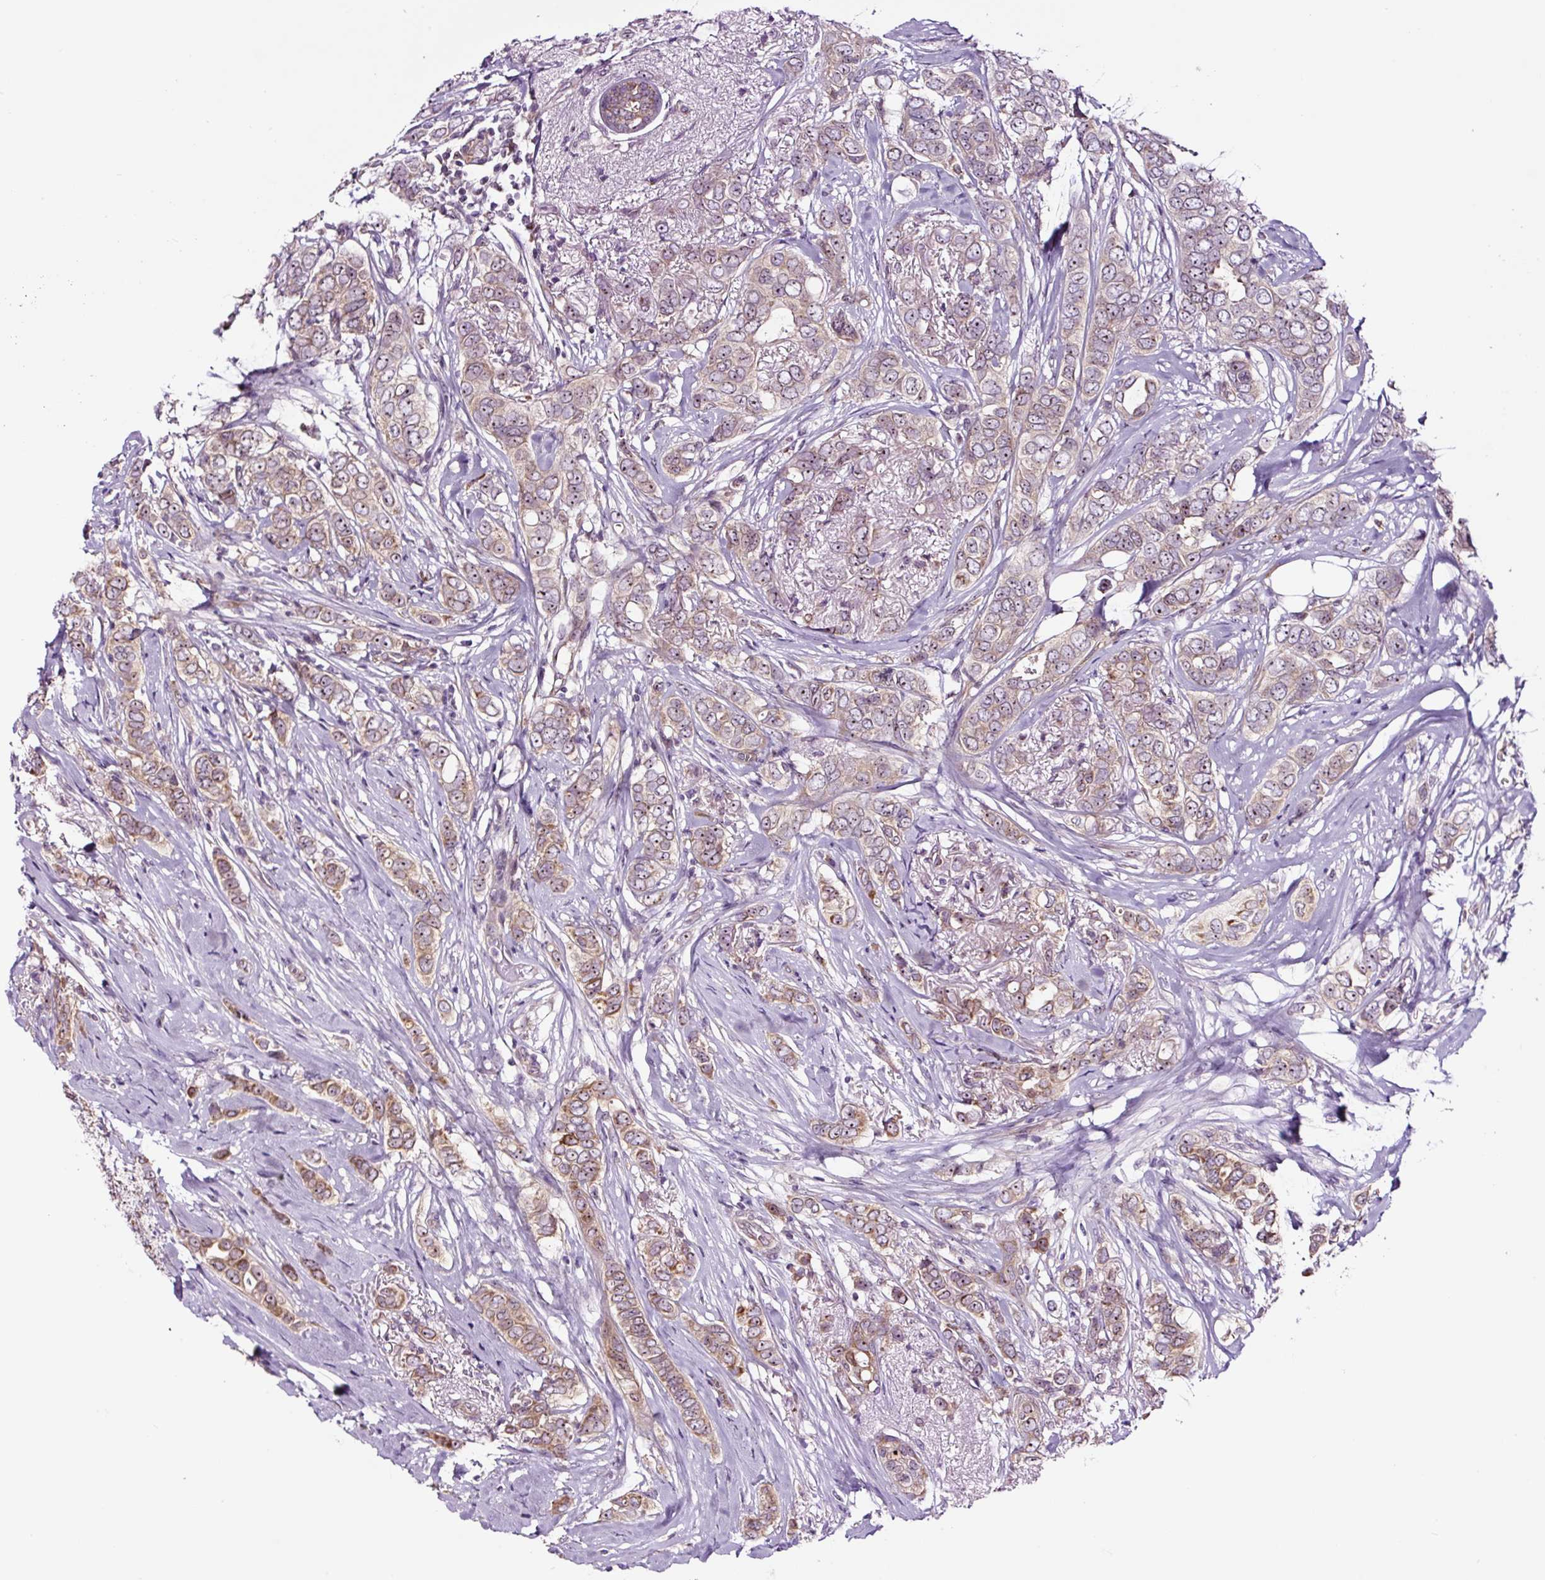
{"staining": {"intensity": "moderate", "quantity": ">75%", "location": "cytoplasmic/membranous"}, "tissue": "breast cancer", "cell_type": "Tumor cells", "image_type": "cancer", "snomed": [{"axis": "morphology", "description": "Lobular carcinoma"}, {"axis": "topography", "description": "Breast"}], "caption": "About >75% of tumor cells in human breast cancer (lobular carcinoma) demonstrate moderate cytoplasmic/membranous protein staining as visualized by brown immunohistochemical staining.", "gene": "NOM1", "patient": {"sex": "female", "age": 51}}